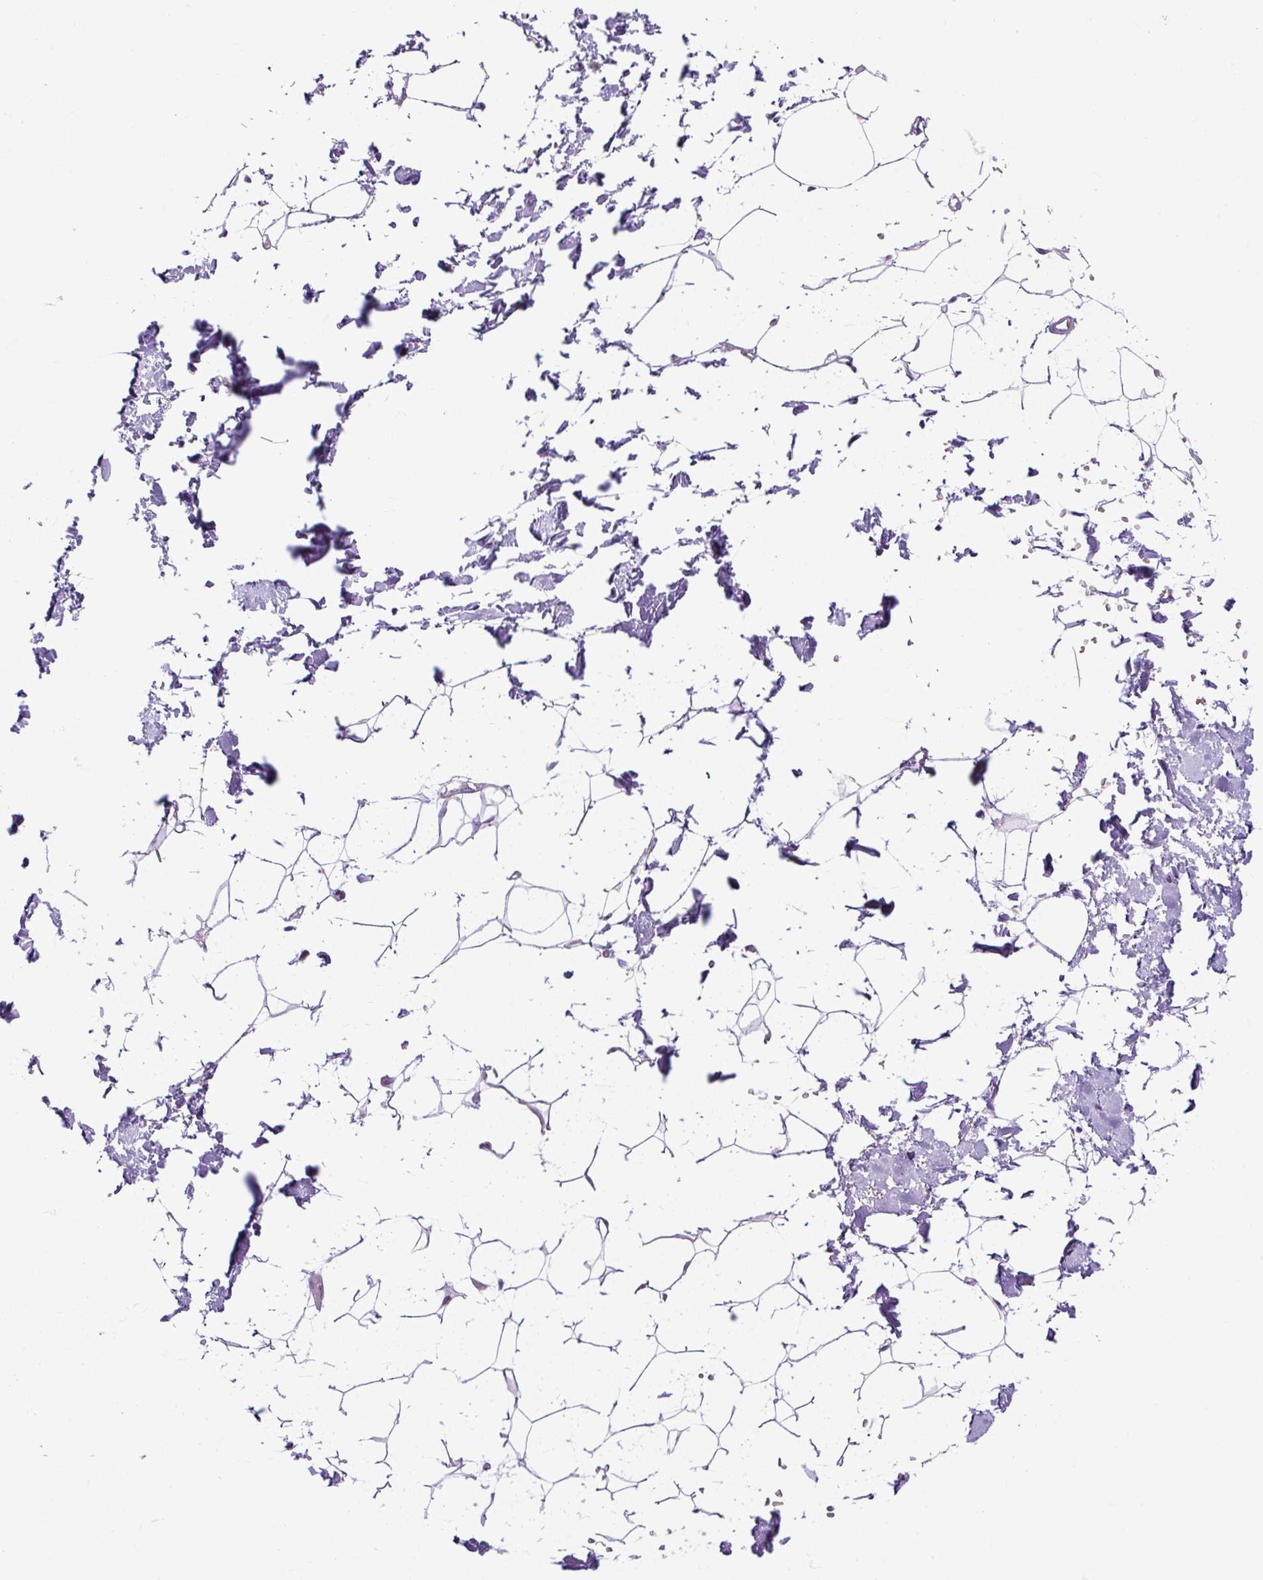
{"staining": {"intensity": "negative", "quantity": "none", "location": "none"}, "tissue": "adipose tissue", "cell_type": "Adipocytes", "image_type": "normal", "snomed": [{"axis": "morphology", "description": "Normal tissue, NOS"}, {"axis": "topography", "description": "Skin"}, {"axis": "topography", "description": "Peripheral nerve tissue"}], "caption": "Immunohistochemistry (IHC) micrograph of normal human adipose tissue stained for a protein (brown), which shows no expression in adipocytes.", "gene": "KRT12", "patient": {"sex": "female", "age": 56}}